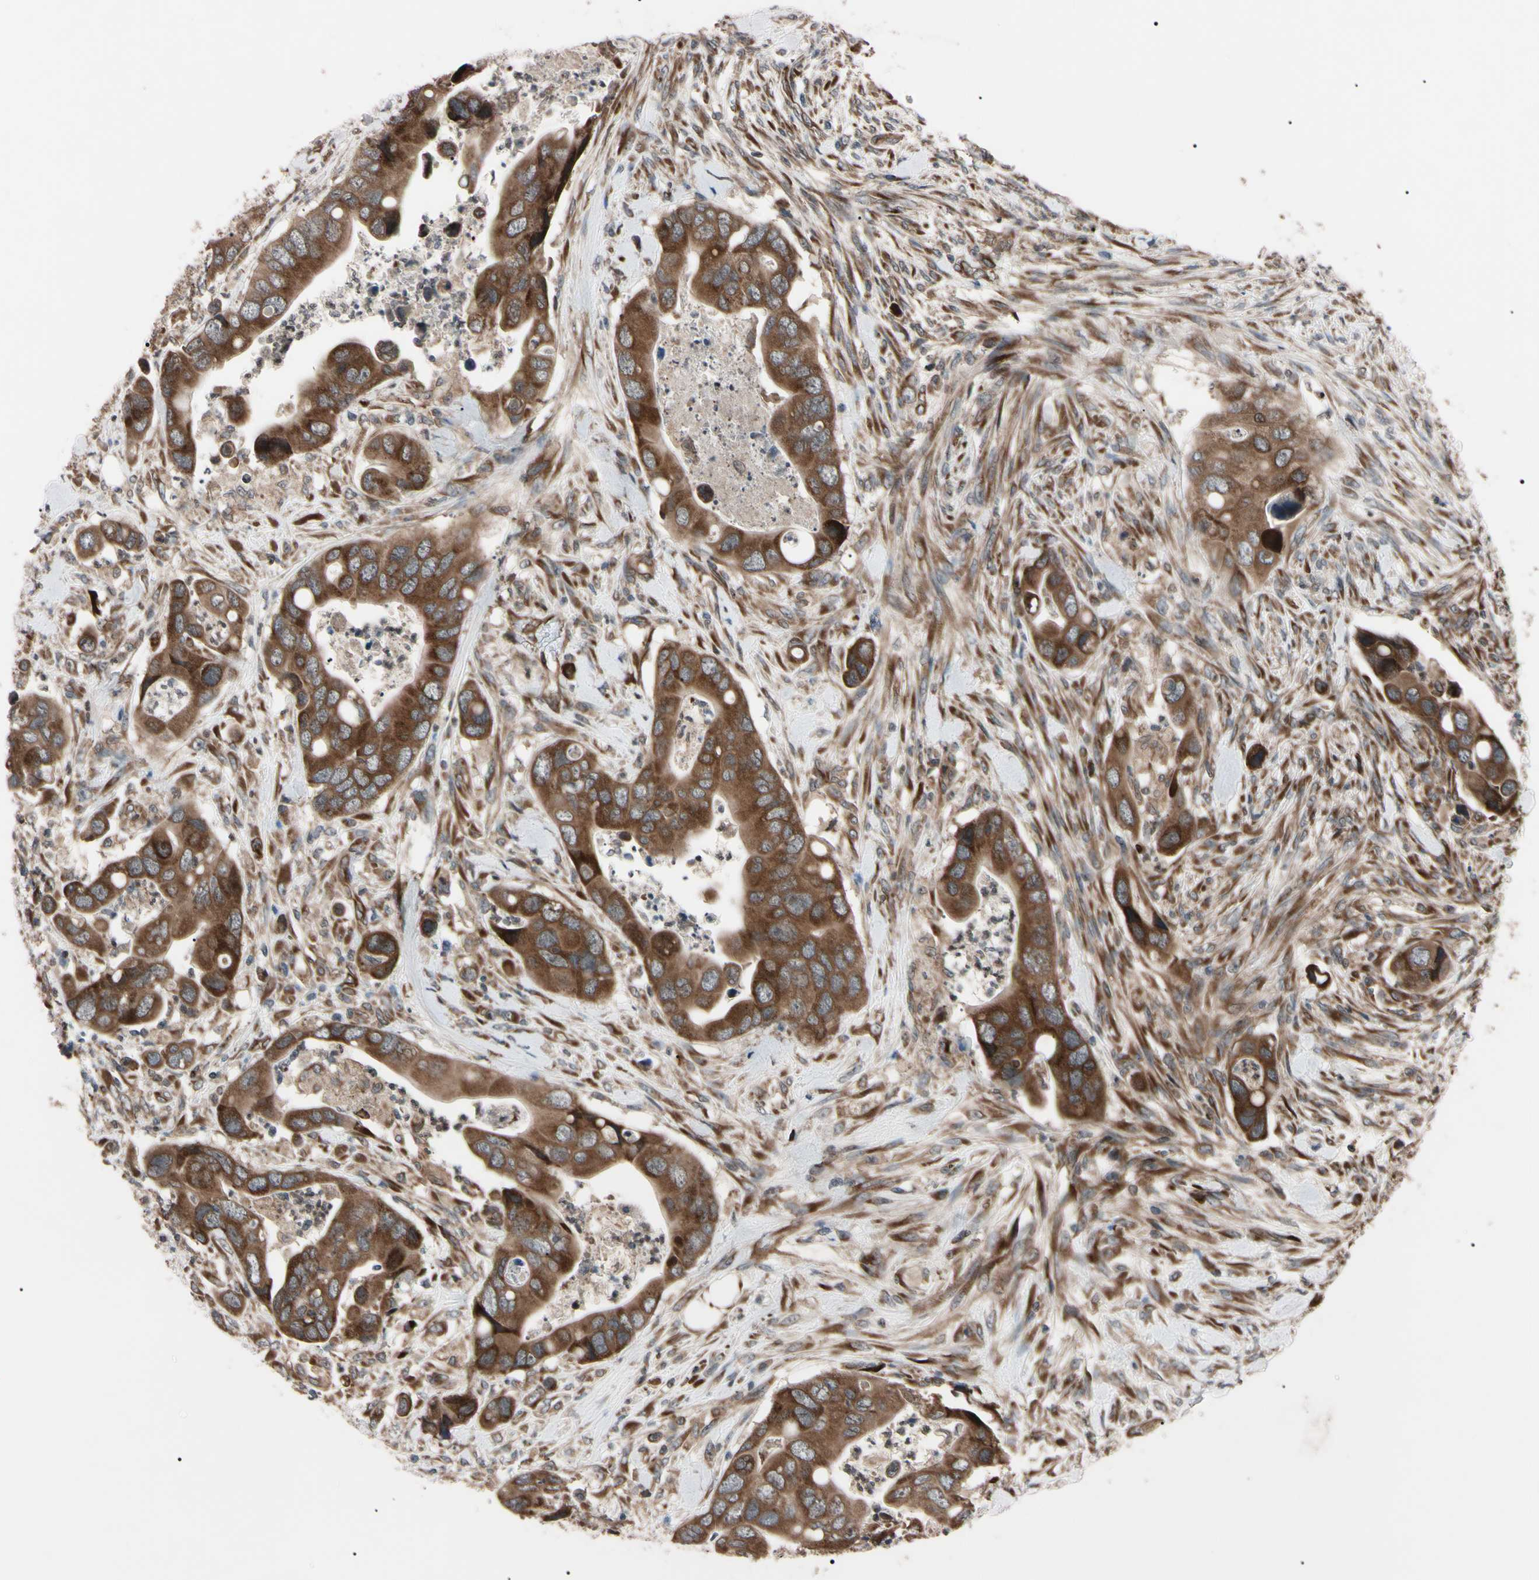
{"staining": {"intensity": "strong", "quantity": ">75%", "location": "cytoplasmic/membranous"}, "tissue": "colorectal cancer", "cell_type": "Tumor cells", "image_type": "cancer", "snomed": [{"axis": "morphology", "description": "Adenocarcinoma, NOS"}, {"axis": "topography", "description": "Rectum"}], "caption": "The histopathology image shows staining of colorectal cancer, revealing strong cytoplasmic/membranous protein staining (brown color) within tumor cells.", "gene": "GUCY1B1", "patient": {"sex": "female", "age": 57}}